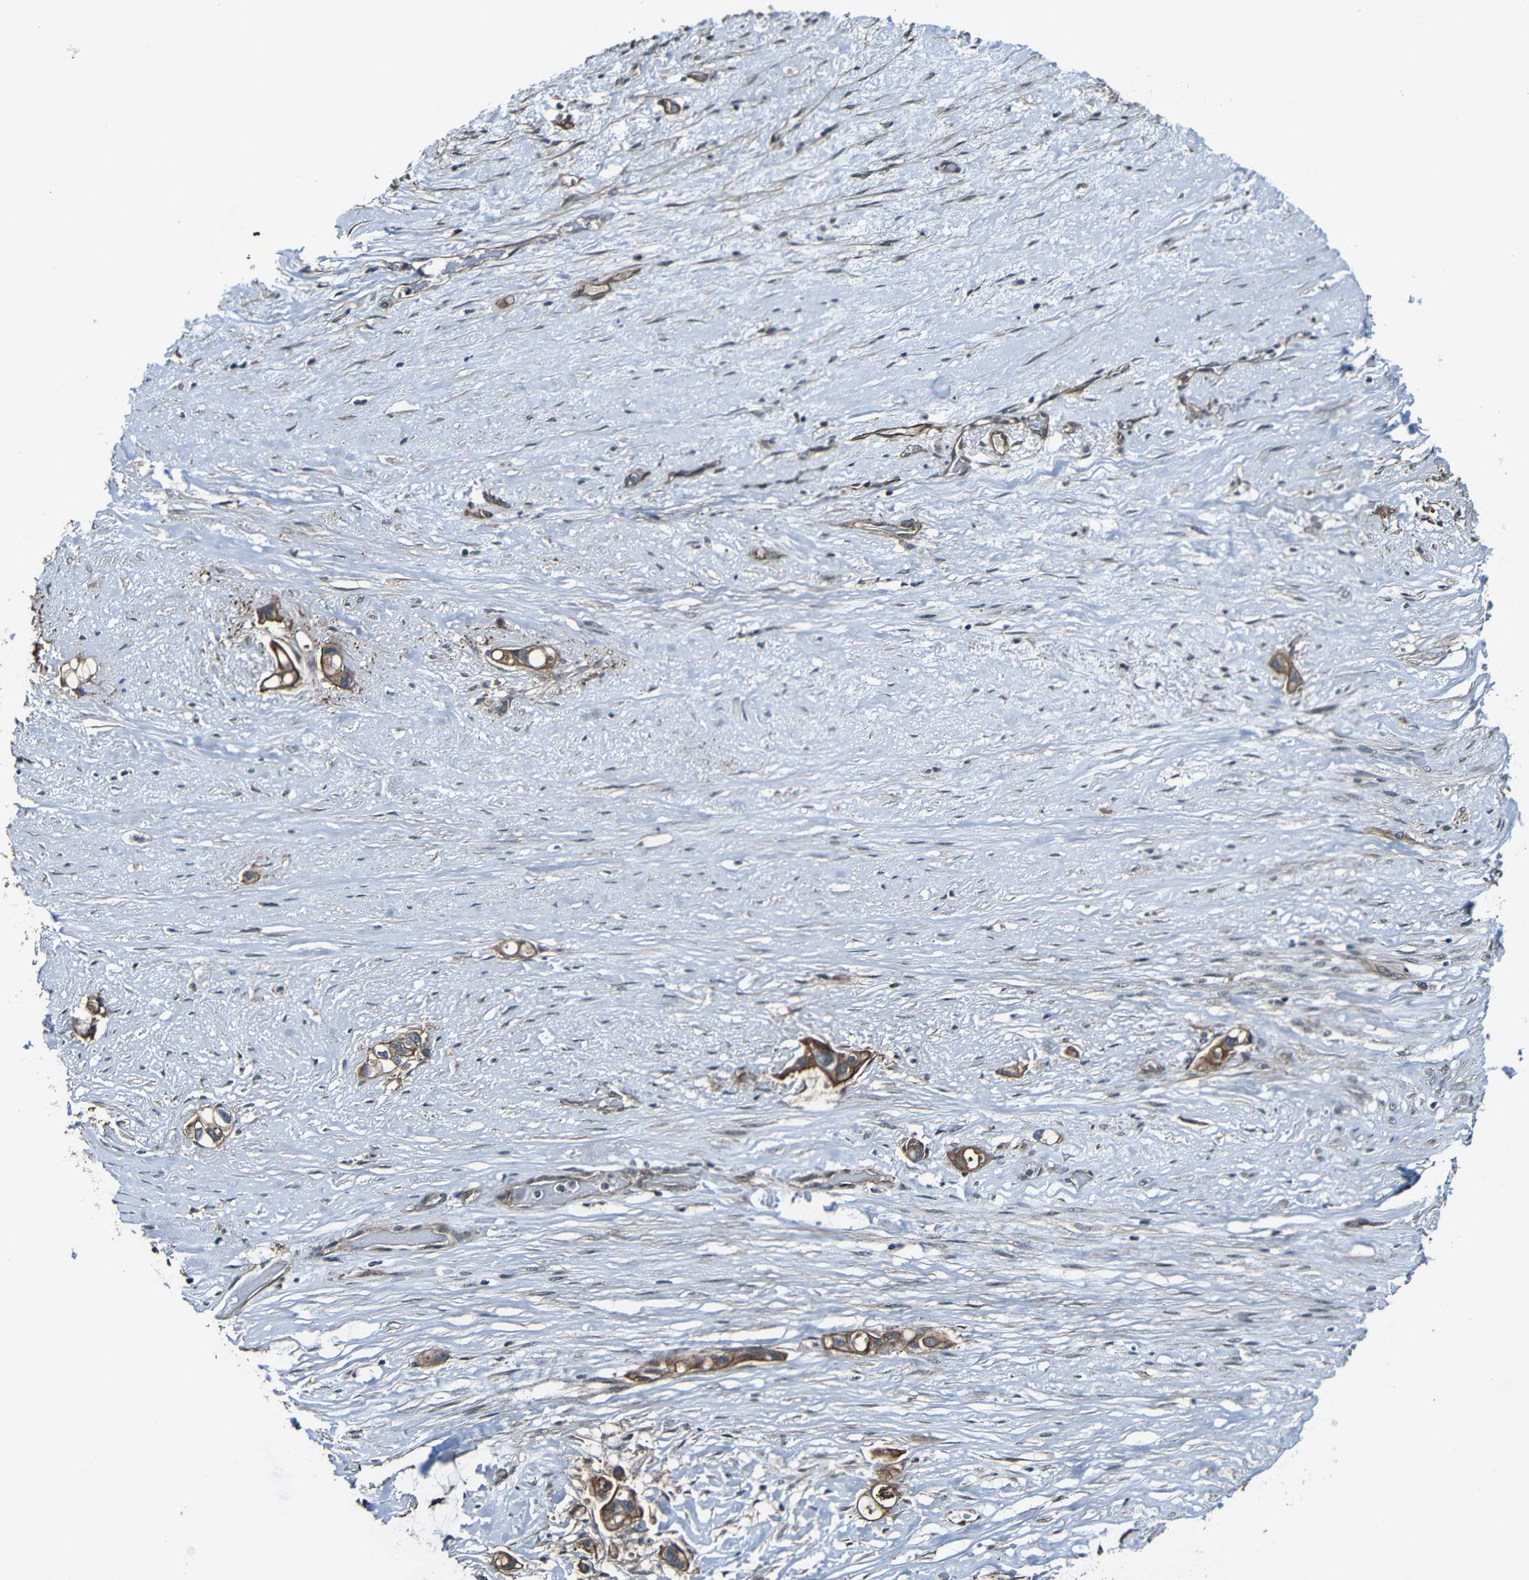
{"staining": {"intensity": "moderate", "quantity": ">75%", "location": "cytoplasmic/membranous"}, "tissue": "liver cancer", "cell_type": "Tumor cells", "image_type": "cancer", "snomed": [{"axis": "morphology", "description": "Cholangiocarcinoma"}, {"axis": "topography", "description": "Liver"}], "caption": "The micrograph displays immunohistochemical staining of liver cancer. There is moderate cytoplasmic/membranous positivity is identified in about >75% of tumor cells. The protein of interest is stained brown, and the nuclei are stained in blue (DAB IHC with brightfield microscopy, high magnification).", "gene": "LGR5", "patient": {"sex": "female", "age": 65}}